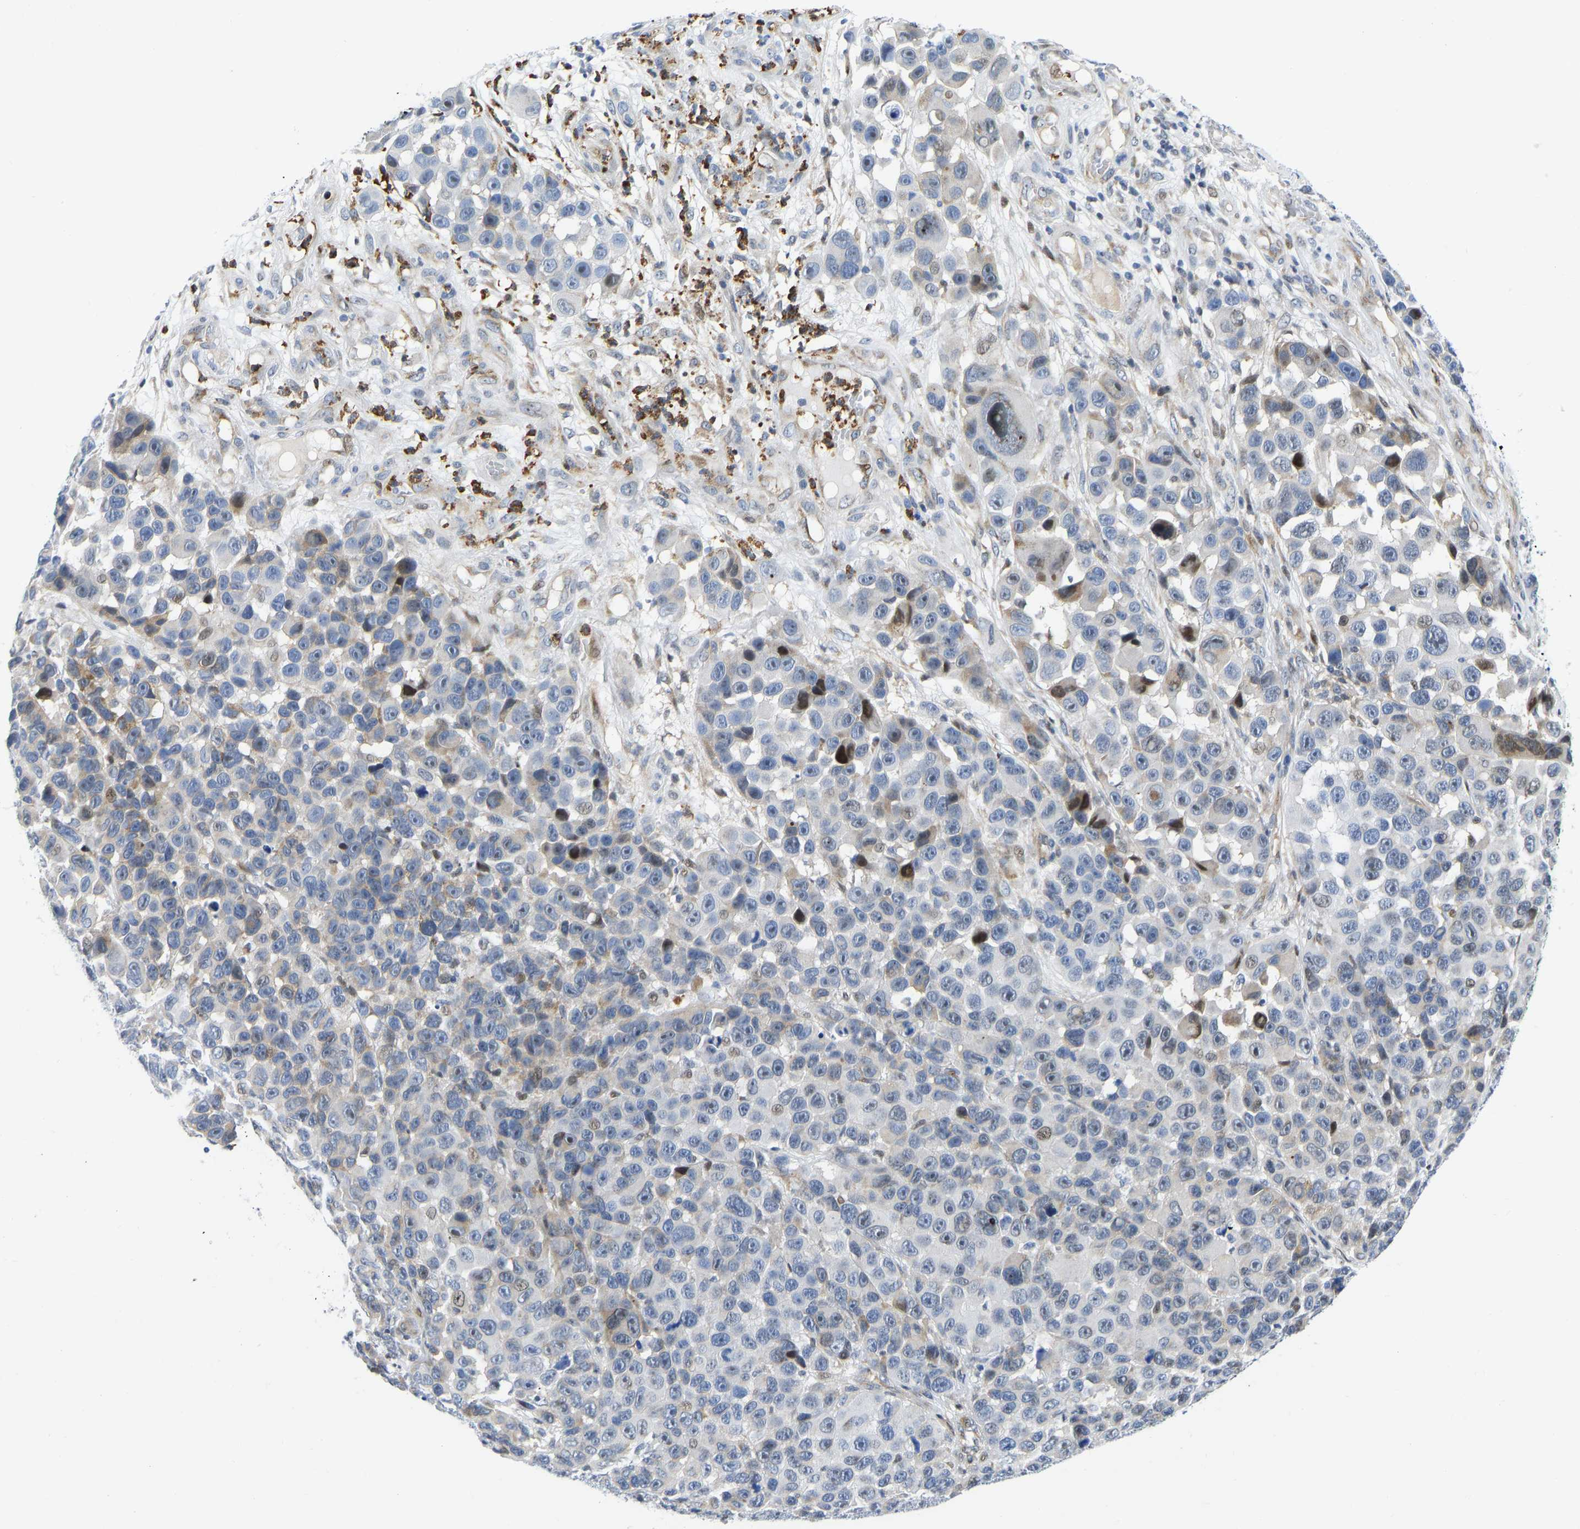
{"staining": {"intensity": "weak", "quantity": "<25%", "location": "cytoplasmic/membranous,nuclear"}, "tissue": "melanoma", "cell_type": "Tumor cells", "image_type": "cancer", "snomed": [{"axis": "morphology", "description": "Malignant melanoma, NOS"}, {"axis": "topography", "description": "Skin"}], "caption": "Tumor cells are negative for brown protein staining in malignant melanoma.", "gene": "HDAC5", "patient": {"sex": "male", "age": 53}}